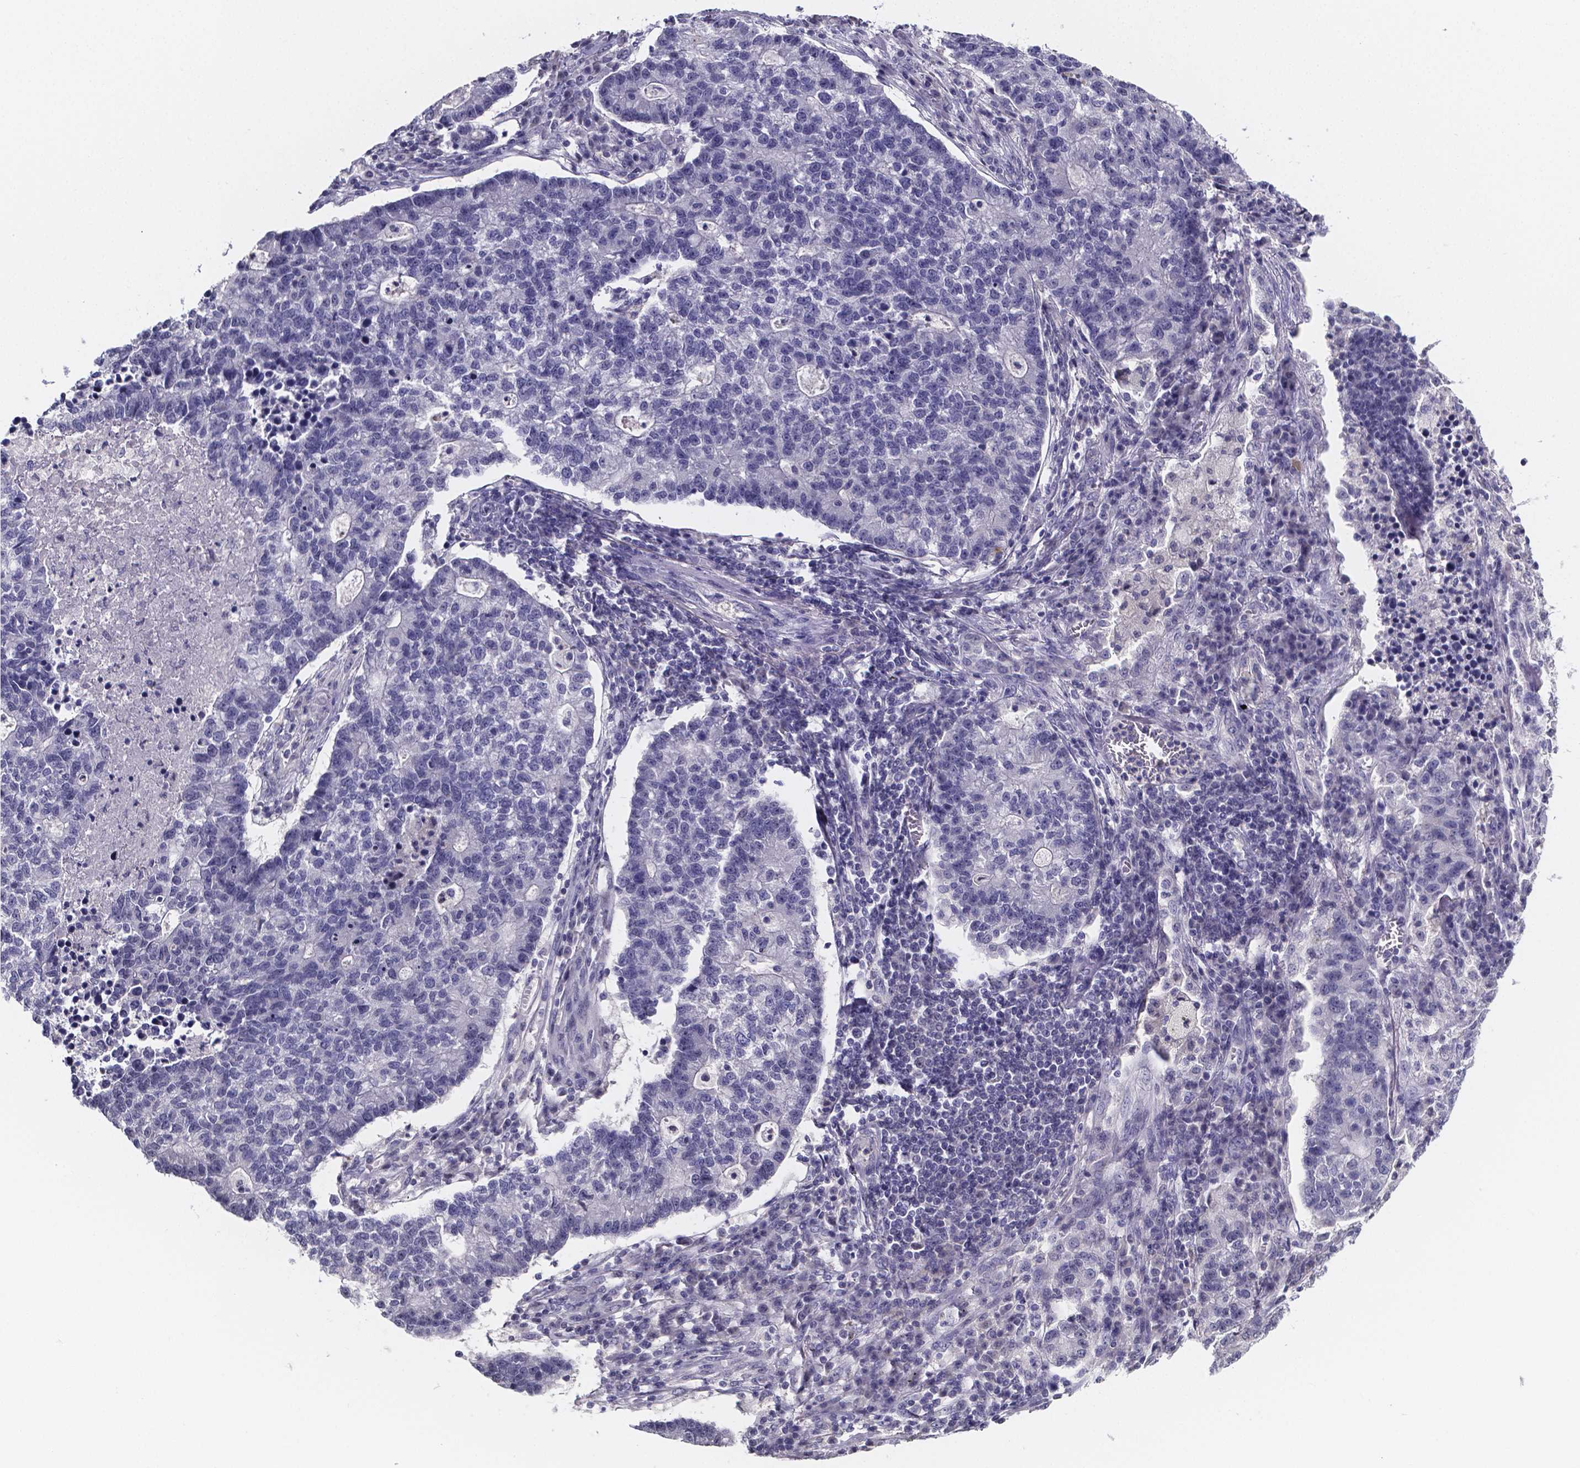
{"staining": {"intensity": "negative", "quantity": "none", "location": "none"}, "tissue": "lung cancer", "cell_type": "Tumor cells", "image_type": "cancer", "snomed": [{"axis": "morphology", "description": "Adenocarcinoma, NOS"}, {"axis": "topography", "description": "Lung"}], "caption": "Human adenocarcinoma (lung) stained for a protein using immunohistochemistry (IHC) shows no expression in tumor cells.", "gene": "IZUMO1", "patient": {"sex": "male", "age": 57}}